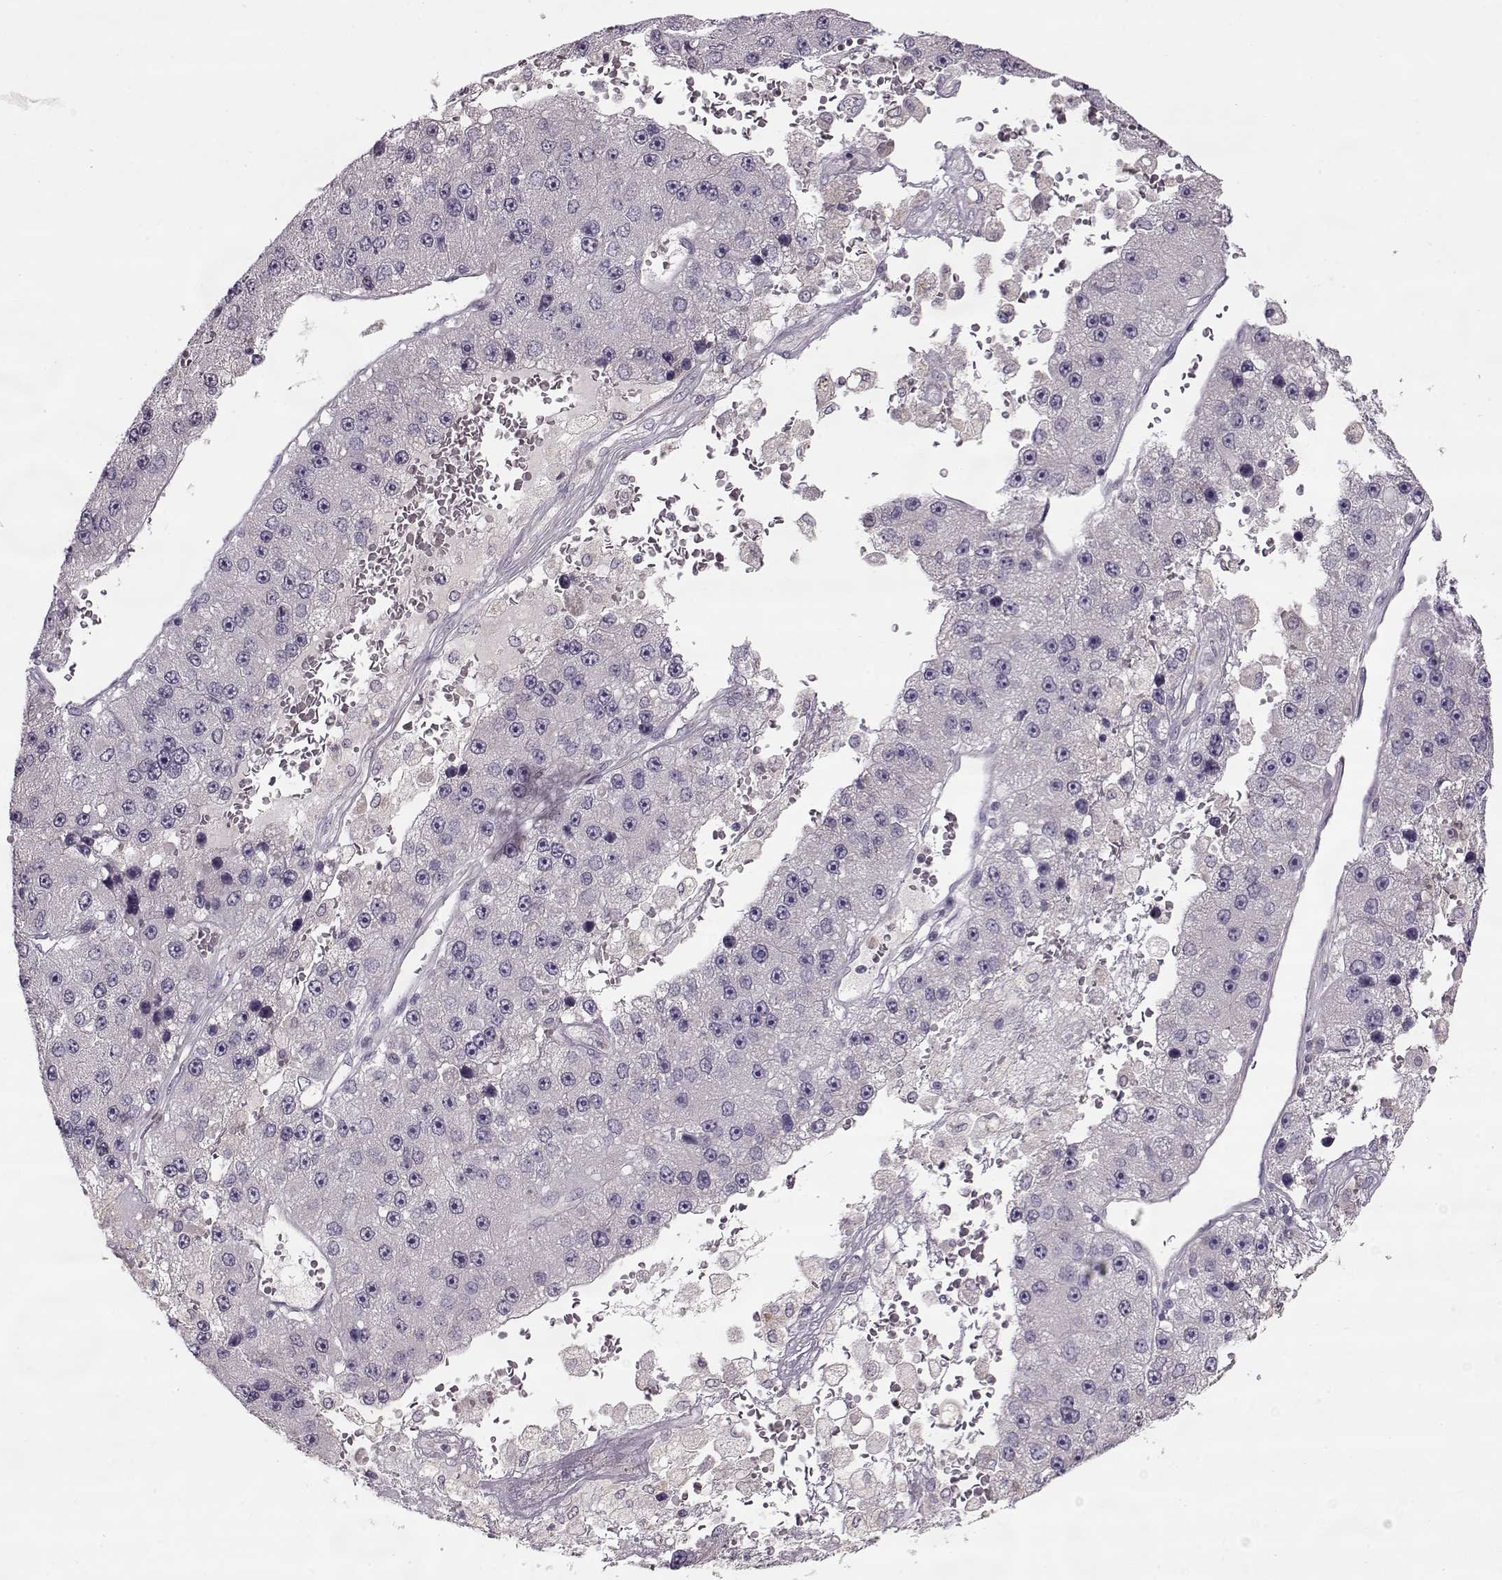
{"staining": {"intensity": "negative", "quantity": "none", "location": "none"}, "tissue": "liver cancer", "cell_type": "Tumor cells", "image_type": "cancer", "snomed": [{"axis": "morphology", "description": "Carcinoma, Hepatocellular, NOS"}, {"axis": "topography", "description": "Liver"}], "caption": "Immunohistochemistry (IHC) of liver cancer demonstrates no expression in tumor cells.", "gene": "ACOT11", "patient": {"sex": "female", "age": 73}}